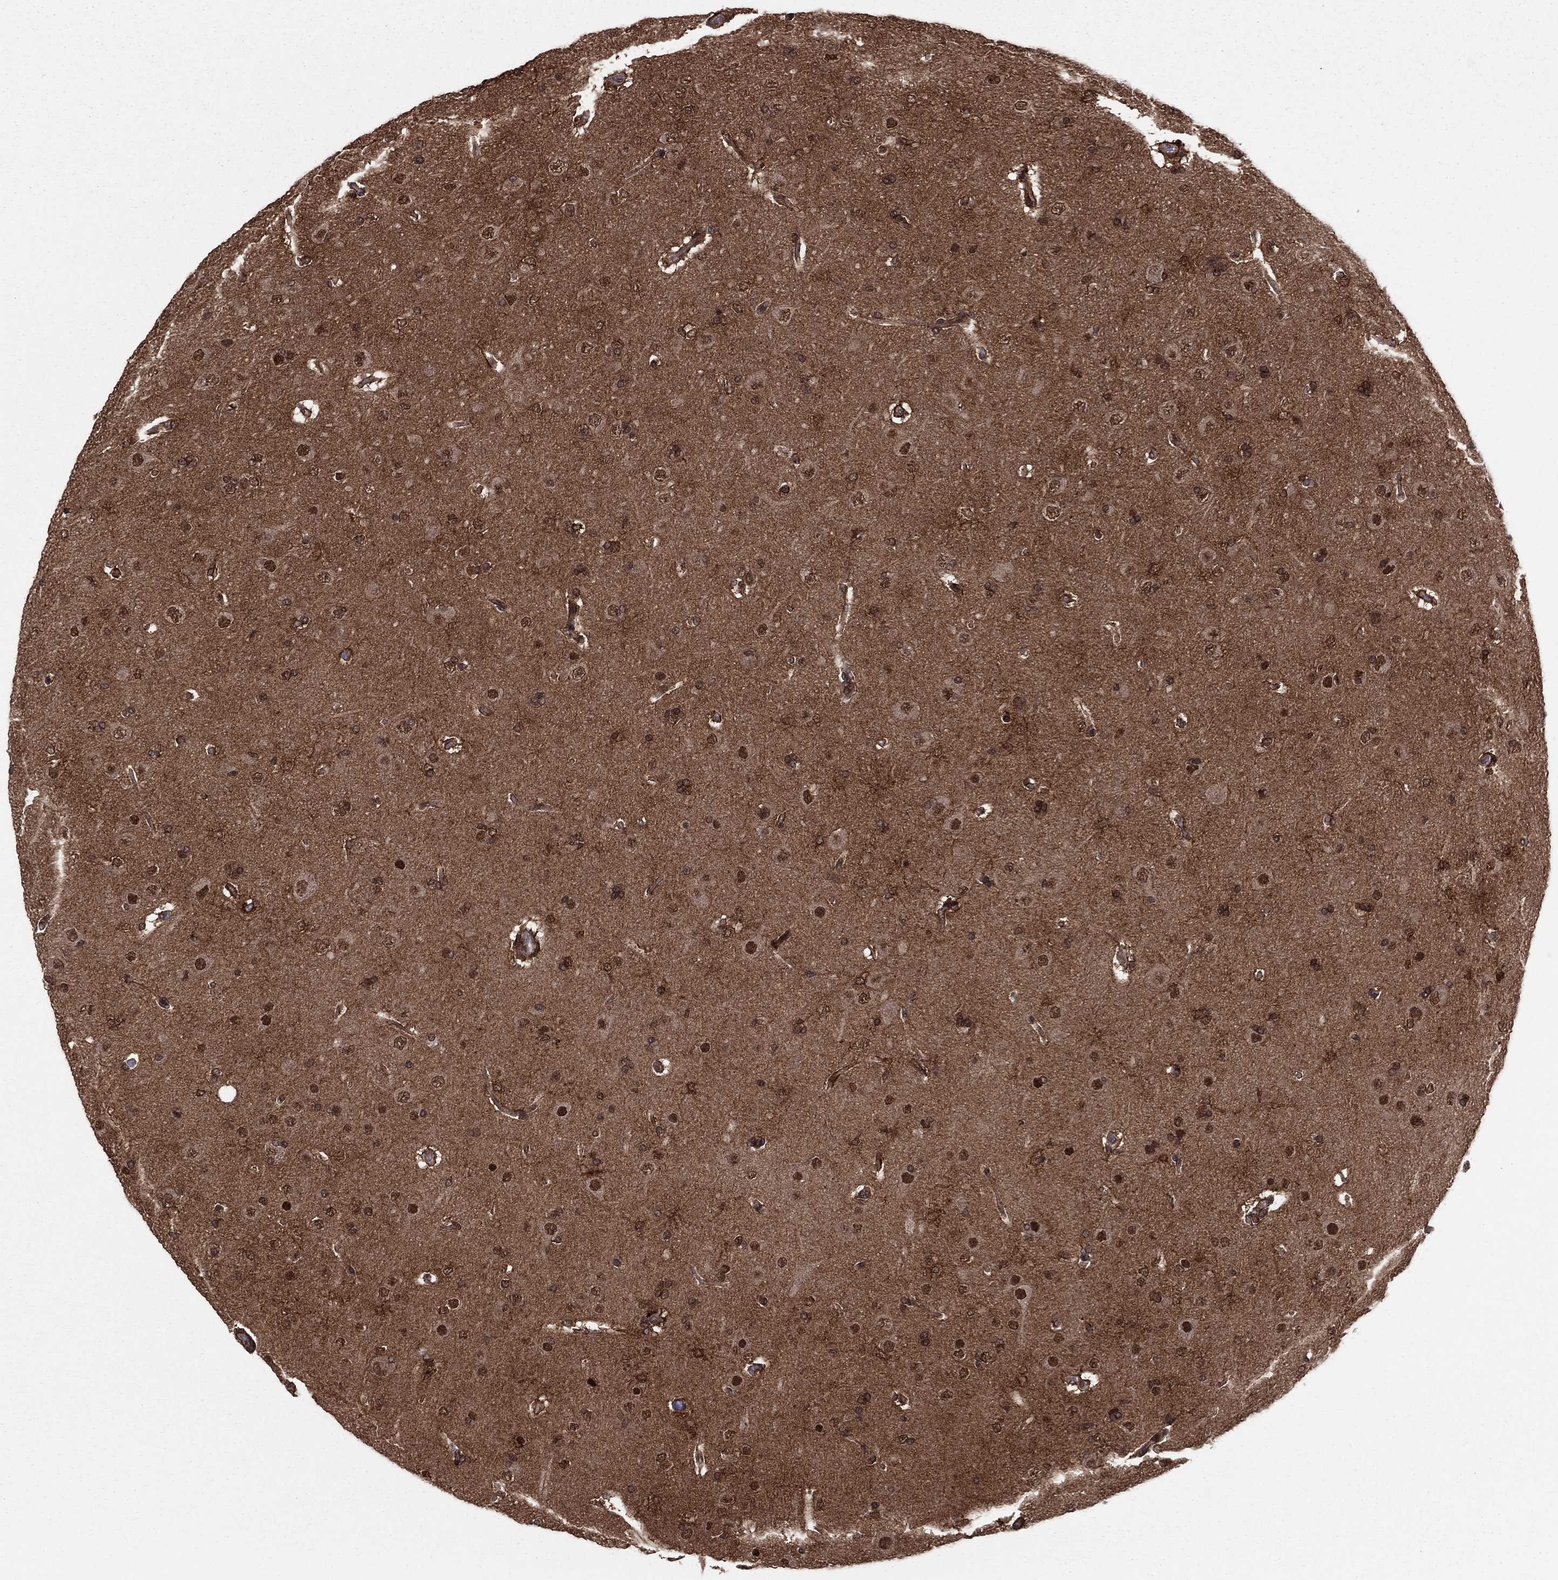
{"staining": {"intensity": "strong", "quantity": "<25%", "location": "nuclear"}, "tissue": "glioma", "cell_type": "Tumor cells", "image_type": "cancer", "snomed": [{"axis": "morphology", "description": "Glioma, malignant, NOS"}, {"axis": "topography", "description": "Cerebral cortex"}], "caption": "Immunohistochemical staining of human malignant glioma exhibits strong nuclear protein positivity in about <25% of tumor cells. The protein is shown in brown color, while the nuclei are stained blue.", "gene": "SSX2IP", "patient": {"sex": "male", "age": 58}}